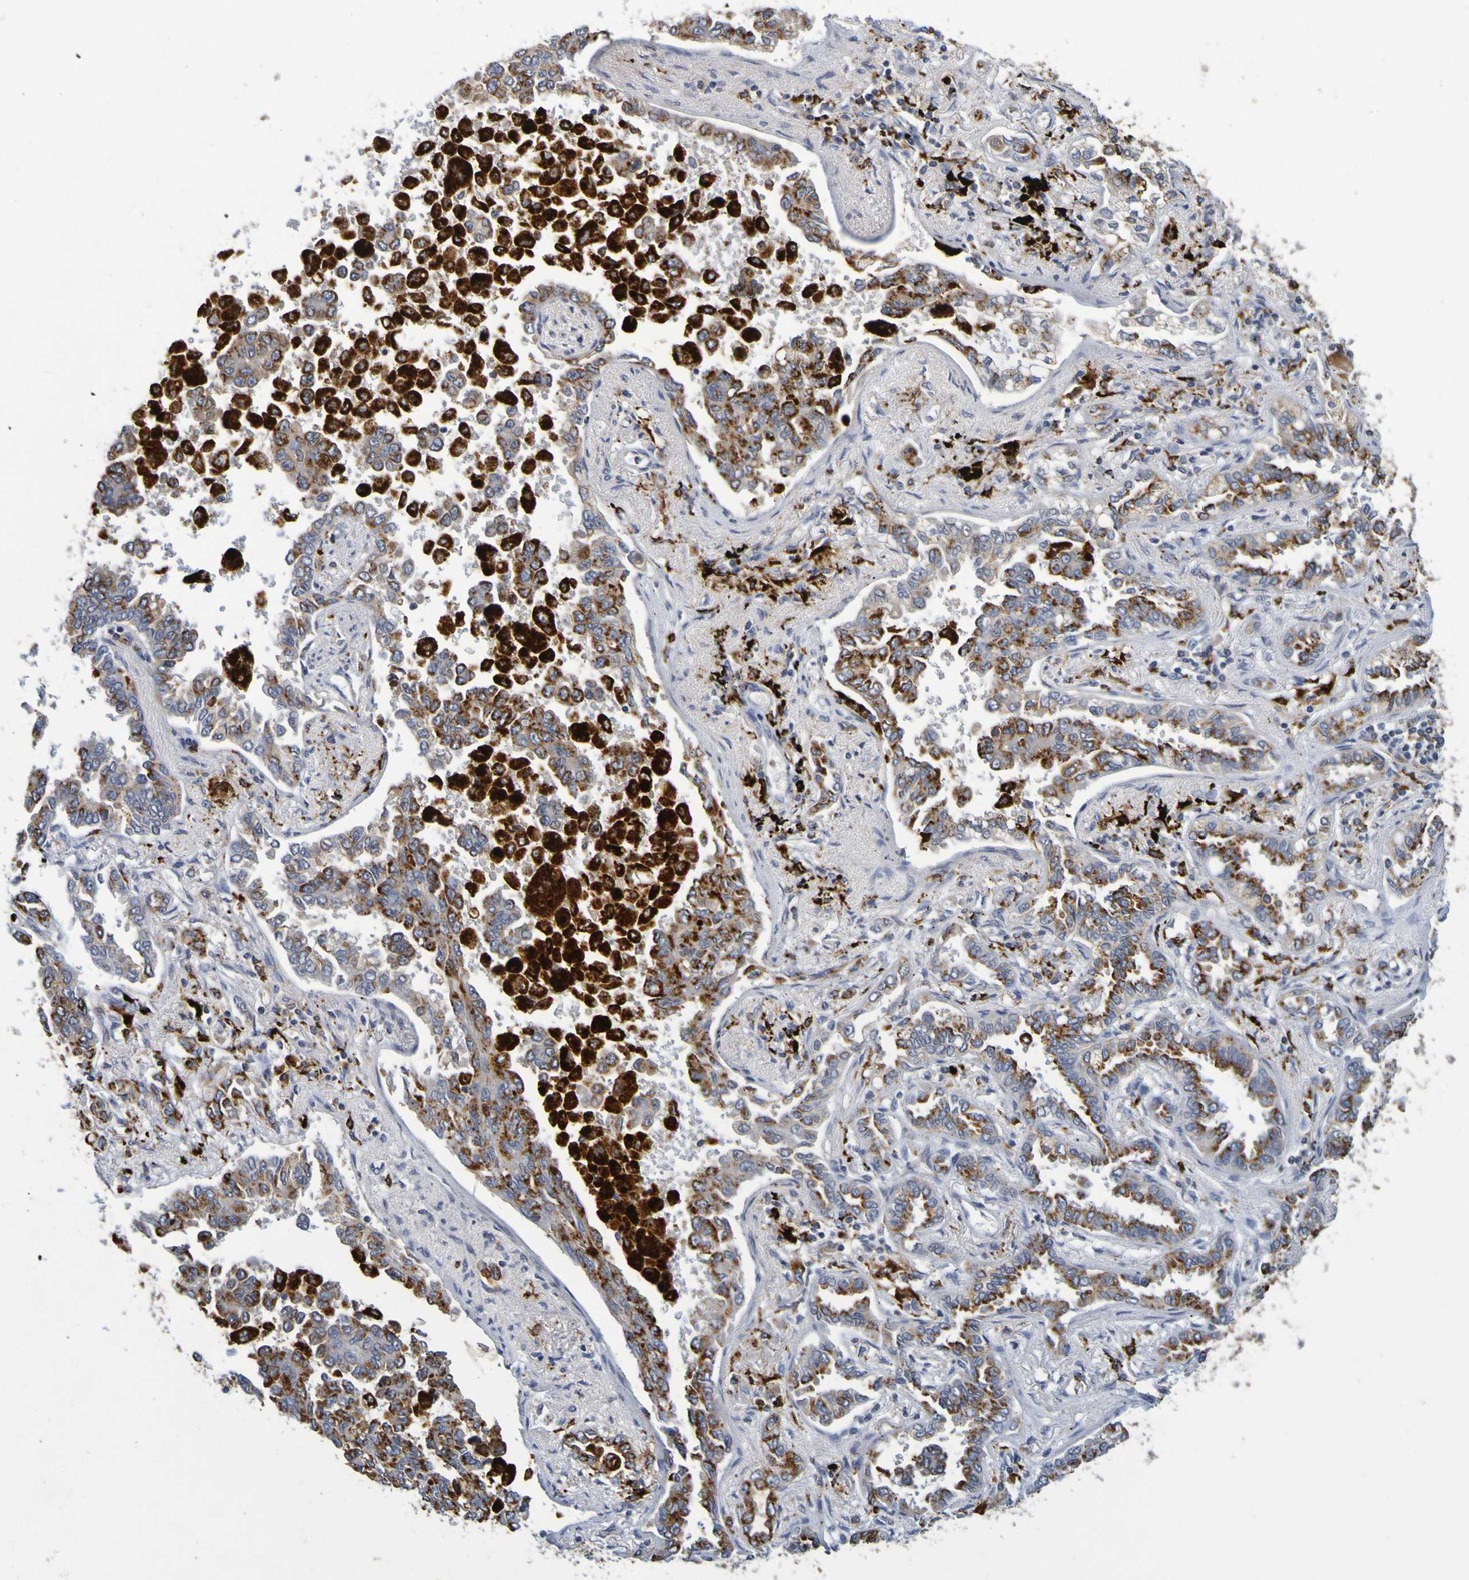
{"staining": {"intensity": "moderate", "quantity": "25%-75%", "location": "cytoplasmic/membranous"}, "tissue": "lung cancer", "cell_type": "Tumor cells", "image_type": "cancer", "snomed": [{"axis": "morphology", "description": "Normal tissue, NOS"}, {"axis": "morphology", "description": "Adenocarcinoma, NOS"}, {"axis": "topography", "description": "Lung"}], "caption": "Moderate cytoplasmic/membranous protein positivity is appreciated in about 25%-75% of tumor cells in lung cancer.", "gene": "TPH1", "patient": {"sex": "male", "age": 59}}